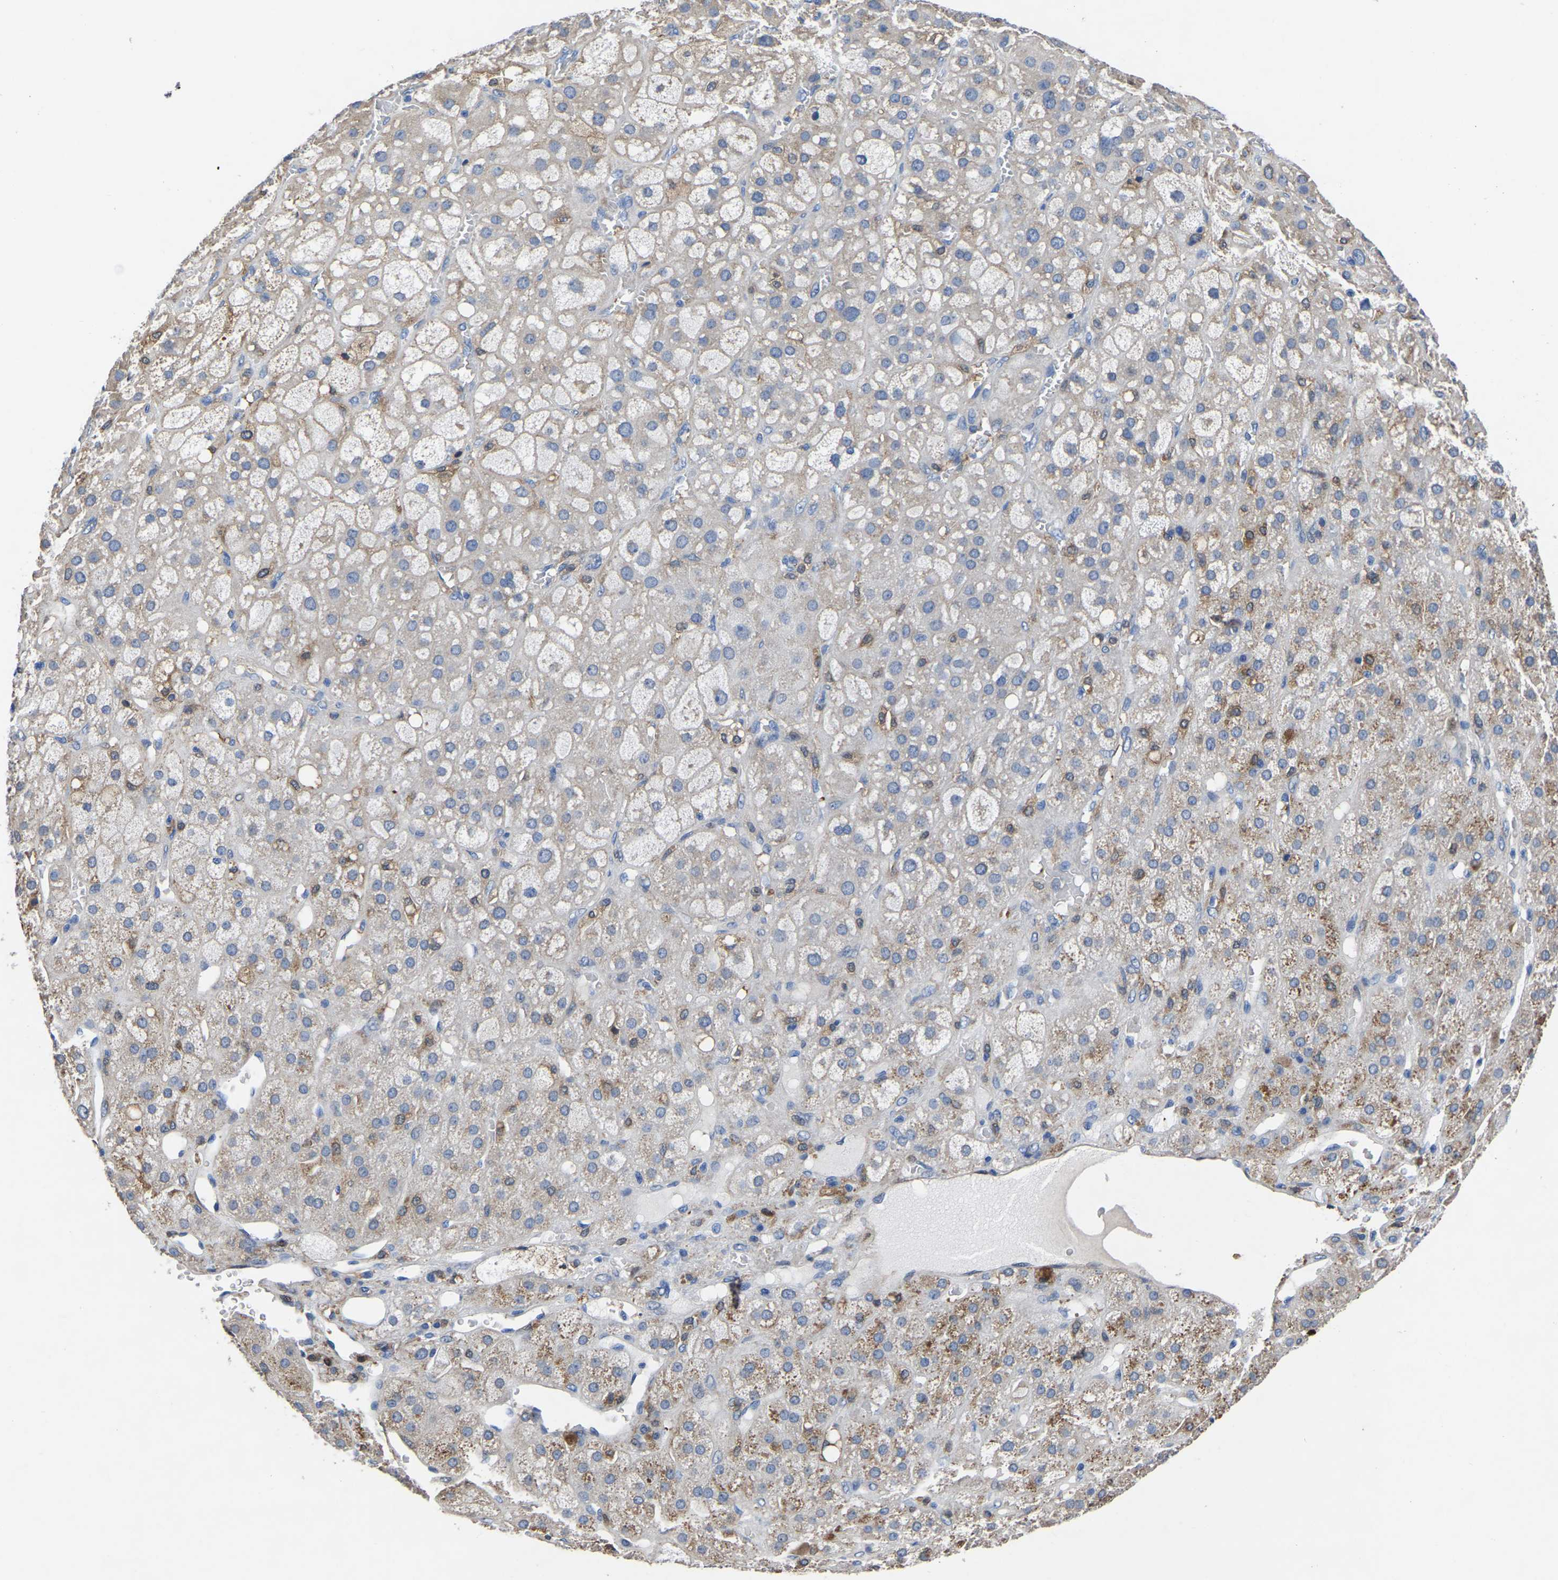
{"staining": {"intensity": "weak", "quantity": "<25%", "location": "cytoplasmic/membranous"}, "tissue": "adrenal gland", "cell_type": "Glandular cells", "image_type": "normal", "snomed": [{"axis": "morphology", "description": "Normal tissue, NOS"}, {"axis": "topography", "description": "Adrenal gland"}], "caption": "This image is of unremarkable adrenal gland stained with immunohistochemistry (IHC) to label a protein in brown with the nuclei are counter-stained blue. There is no expression in glandular cells.", "gene": "ATG2B", "patient": {"sex": "female", "age": 47}}